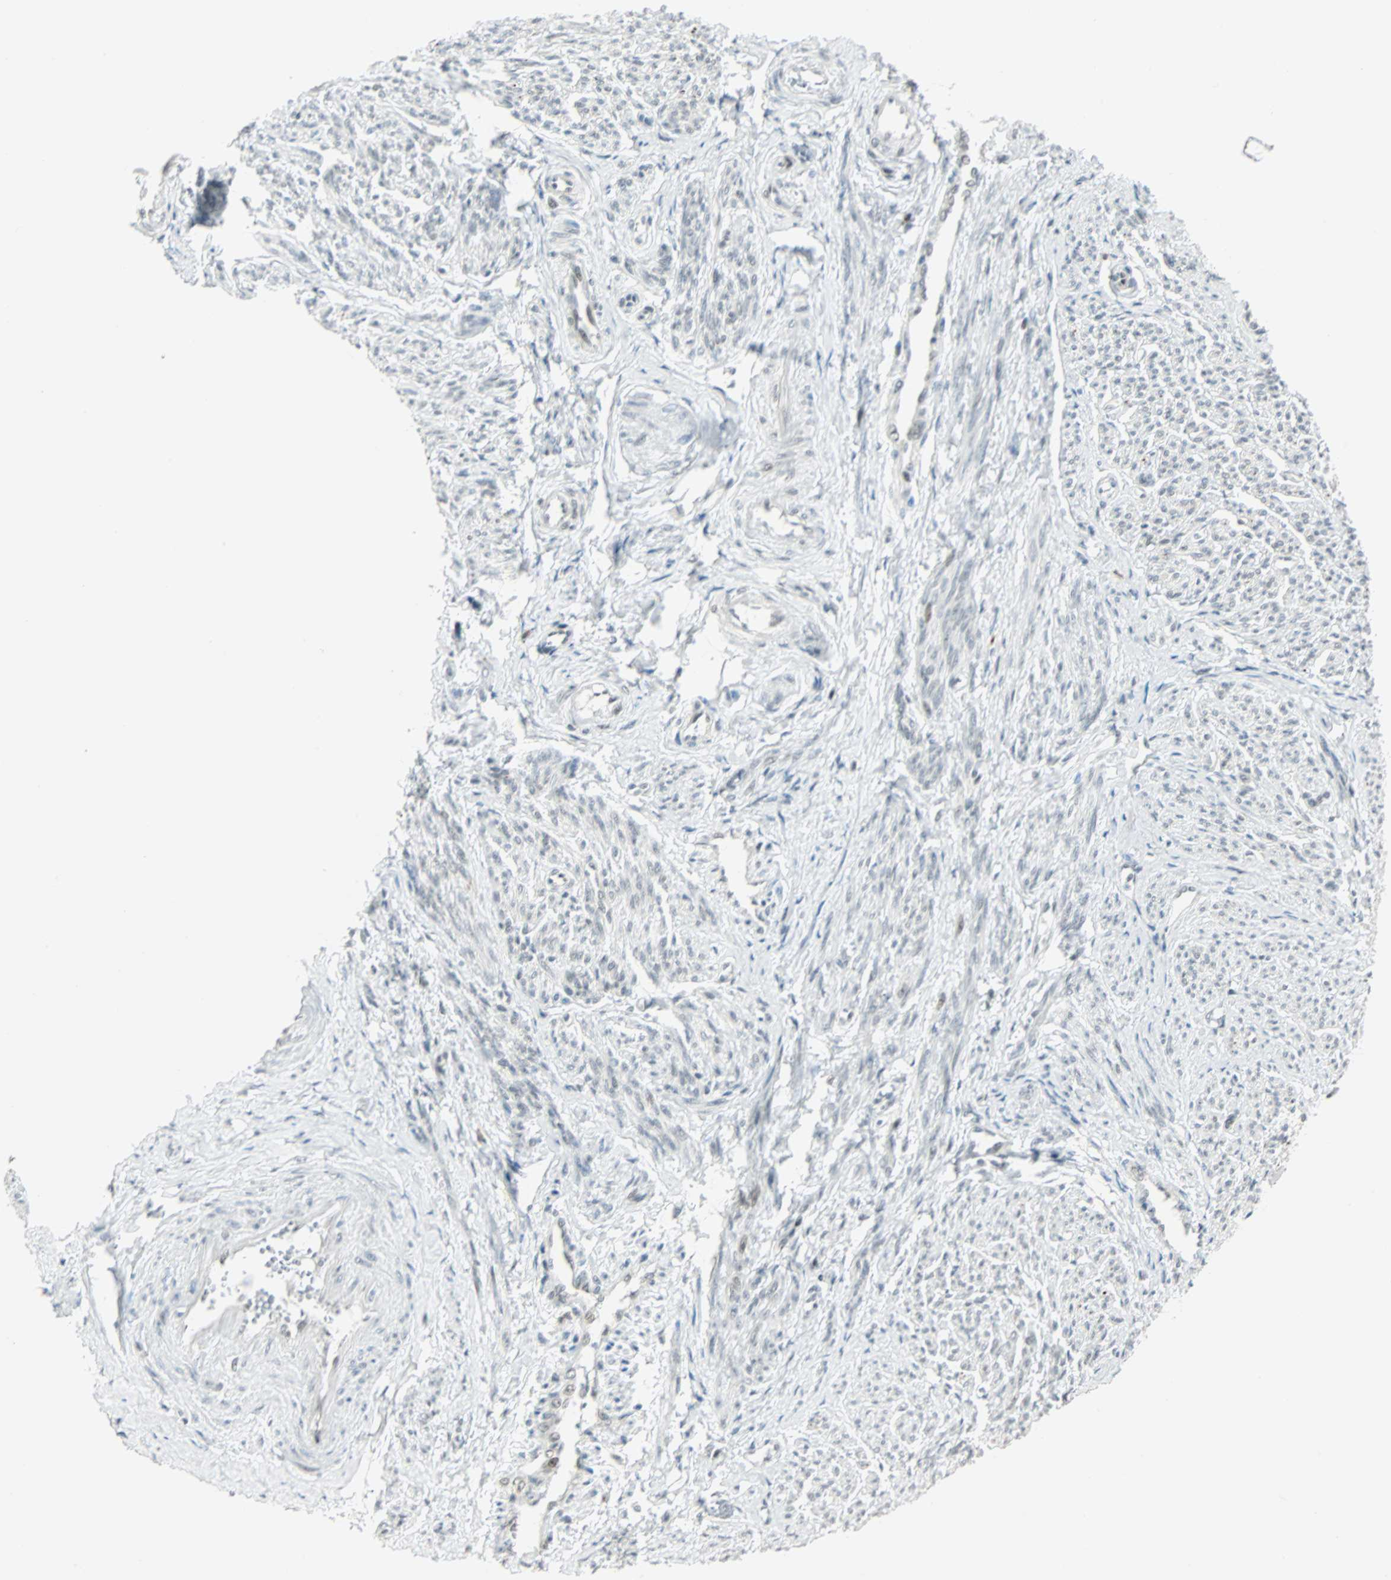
{"staining": {"intensity": "negative", "quantity": "none", "location": "none"}, "tissue": "smooth muscle", "cell_type": "Smooth muscle cells", "image_type": "normal", "snomed": [{"axis": "morphology", "description": "Normal tissue, NOS"}, {"axis": "topography", "description": "Smooth muscle"}], "caption": "DAB immunohistochemical staining of benign smooth muscle displays no significant staining in smooth muscle cells.", "gene": "NELFE", "patient": {"sex": "female", "age": 65}}